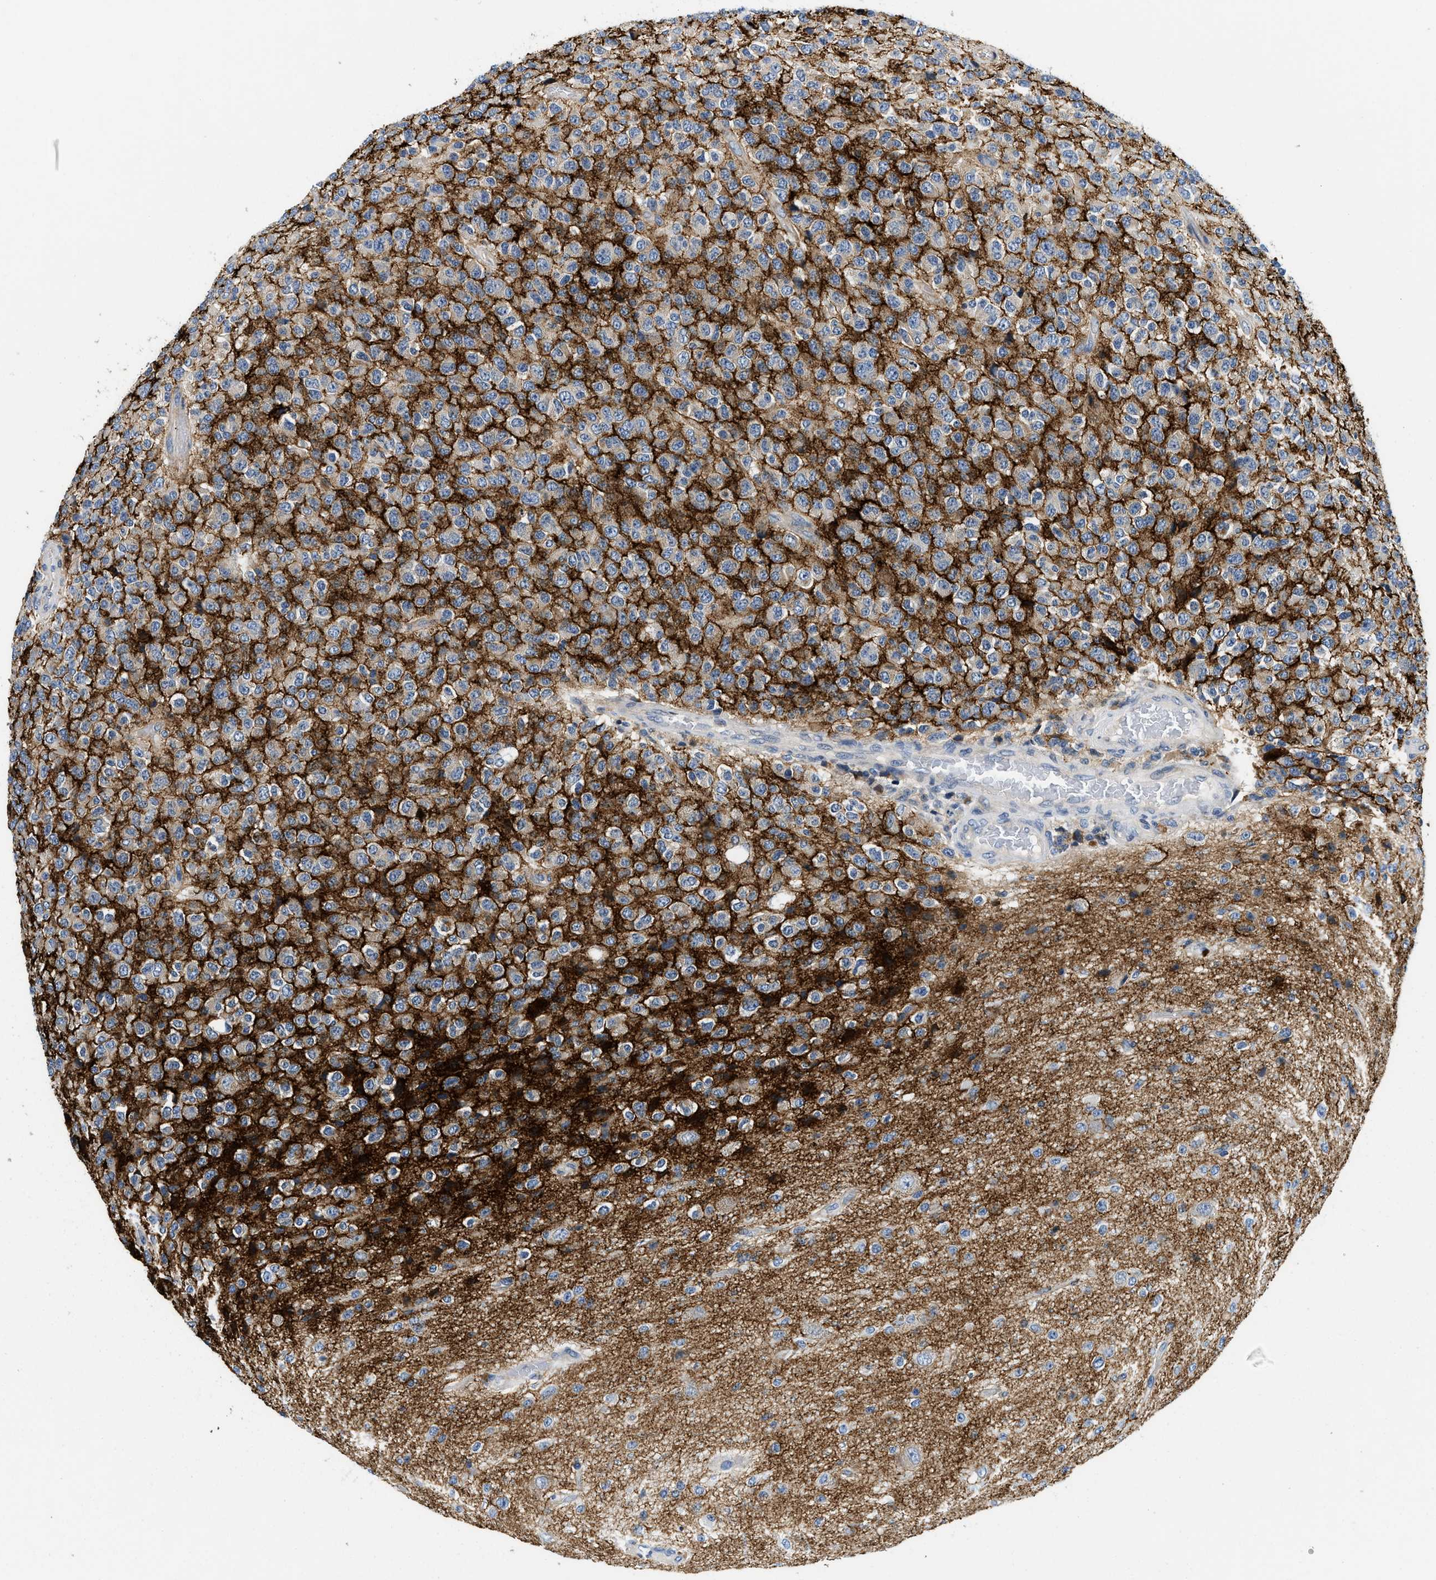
{"staining": {"intensity": "weak", "quantity": "25%-75%", "location": "cytoplasmic/membranous"}, "tissue": "glioma", "cell_type": "Tumor cells", "image_type": "cancer", "snomed": [{"axis": "morphology", "description": "Glioma, malignant, High grade"}, {"axis": "topography", "description": "pancreas cauda"}], "caption": "Glioma stained for a protein exhibits weak cytoplasmic/membranous positivity in tumor cells.", "gene": "IKBKE", "patient": {"sex": "male", "age": 60}}